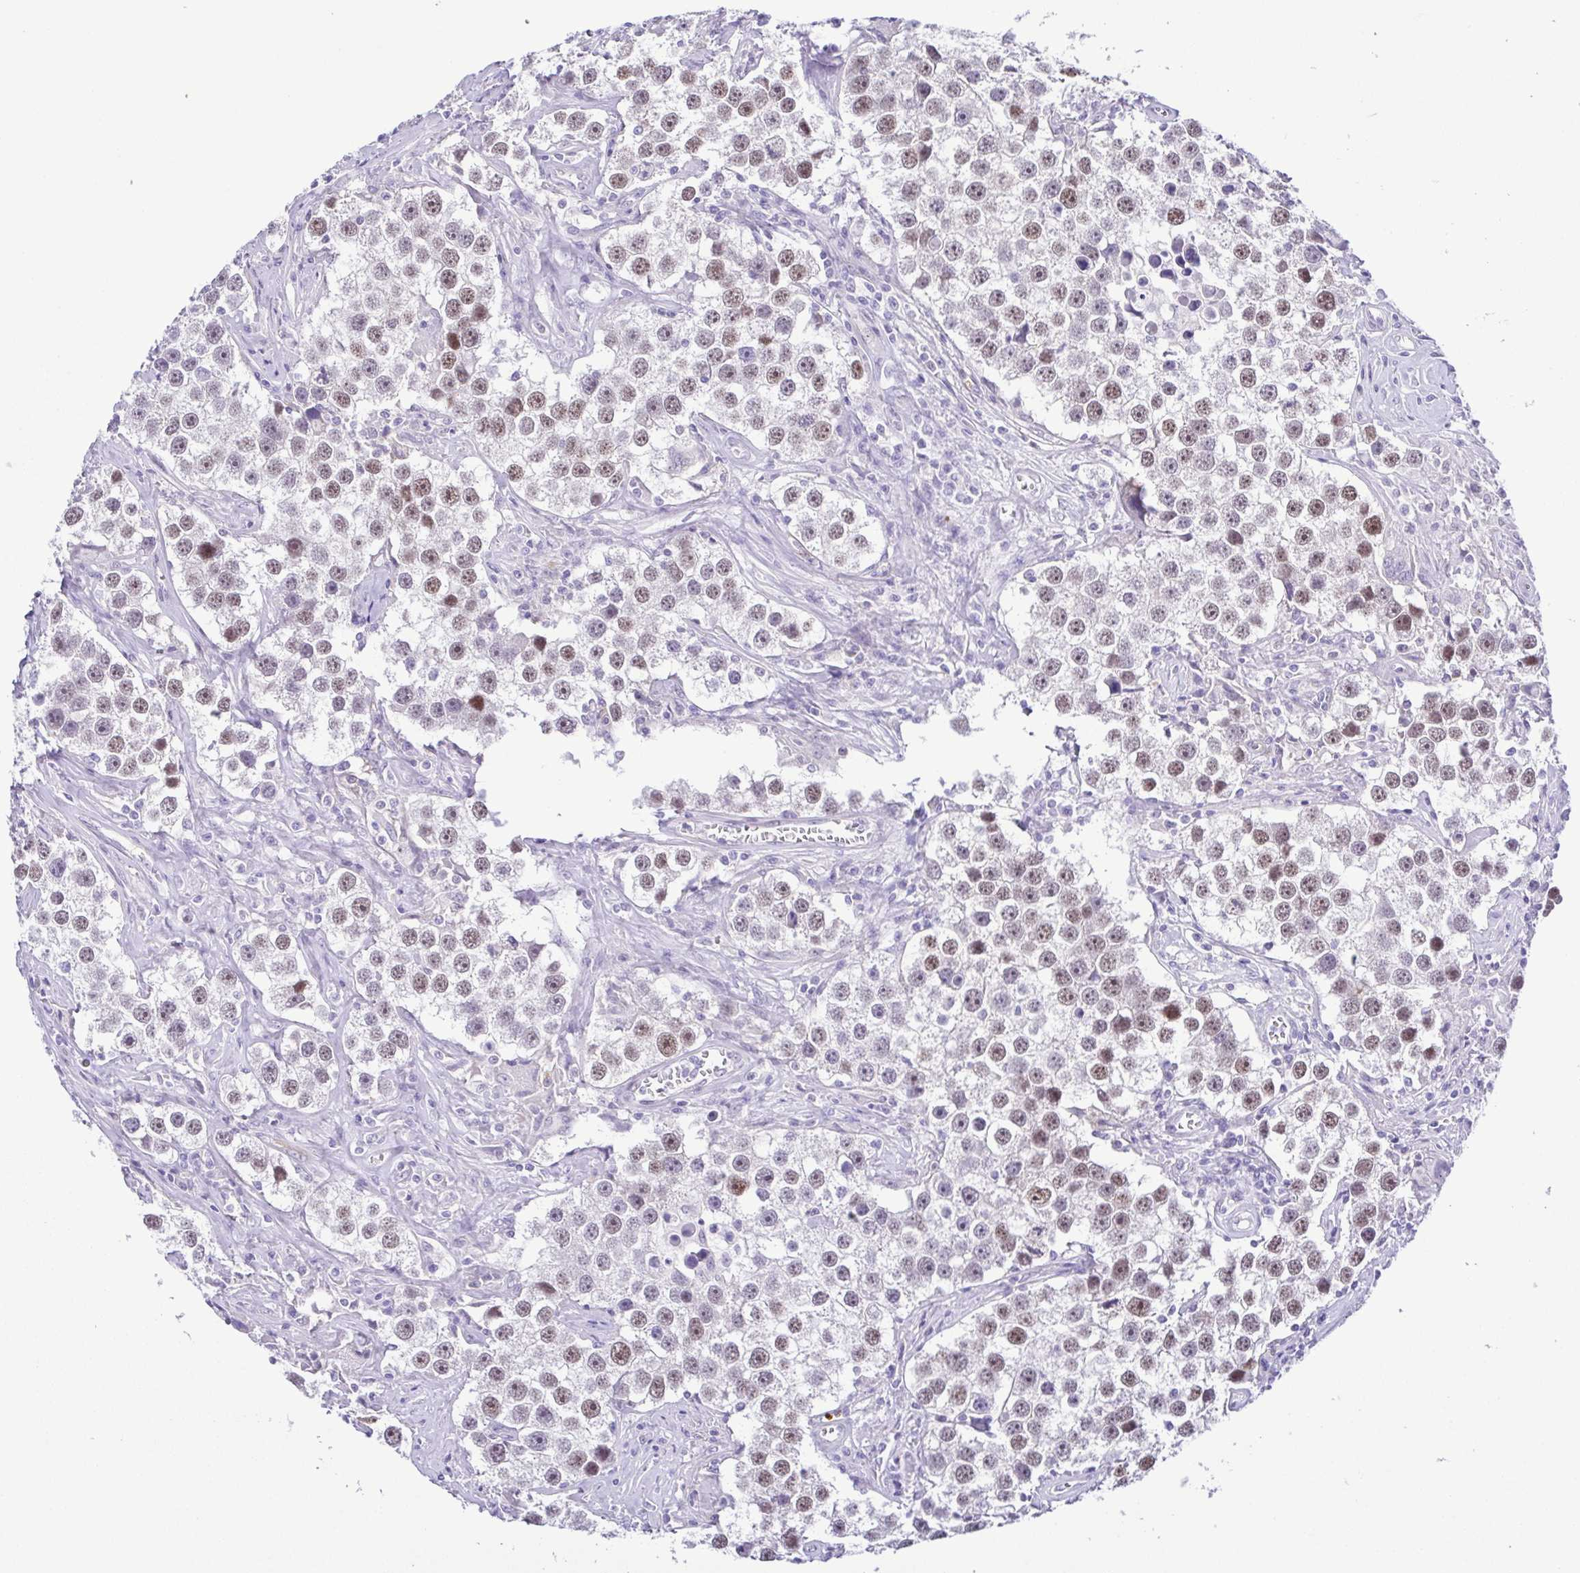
{"staining": {"intensity": "weak", "quantity": "25%-75%", "location": "nuclear"}, "tissue": "testis cancer", "cell_type": "Tumor cells", "image_type": "cancer", "snomed": [{"axis": "morphology", "description": "Seminoma, NOS"}, {"axis": "topography", "description": "Testis"}], "caption": "There is low levels of weak nuclear positivity in tumor cells of seminoma (testis), as demonstrated by immunohistochemical staining (brown color).", "gene": "DCLK2", "patient": {"sex": "male", "age": 49}}